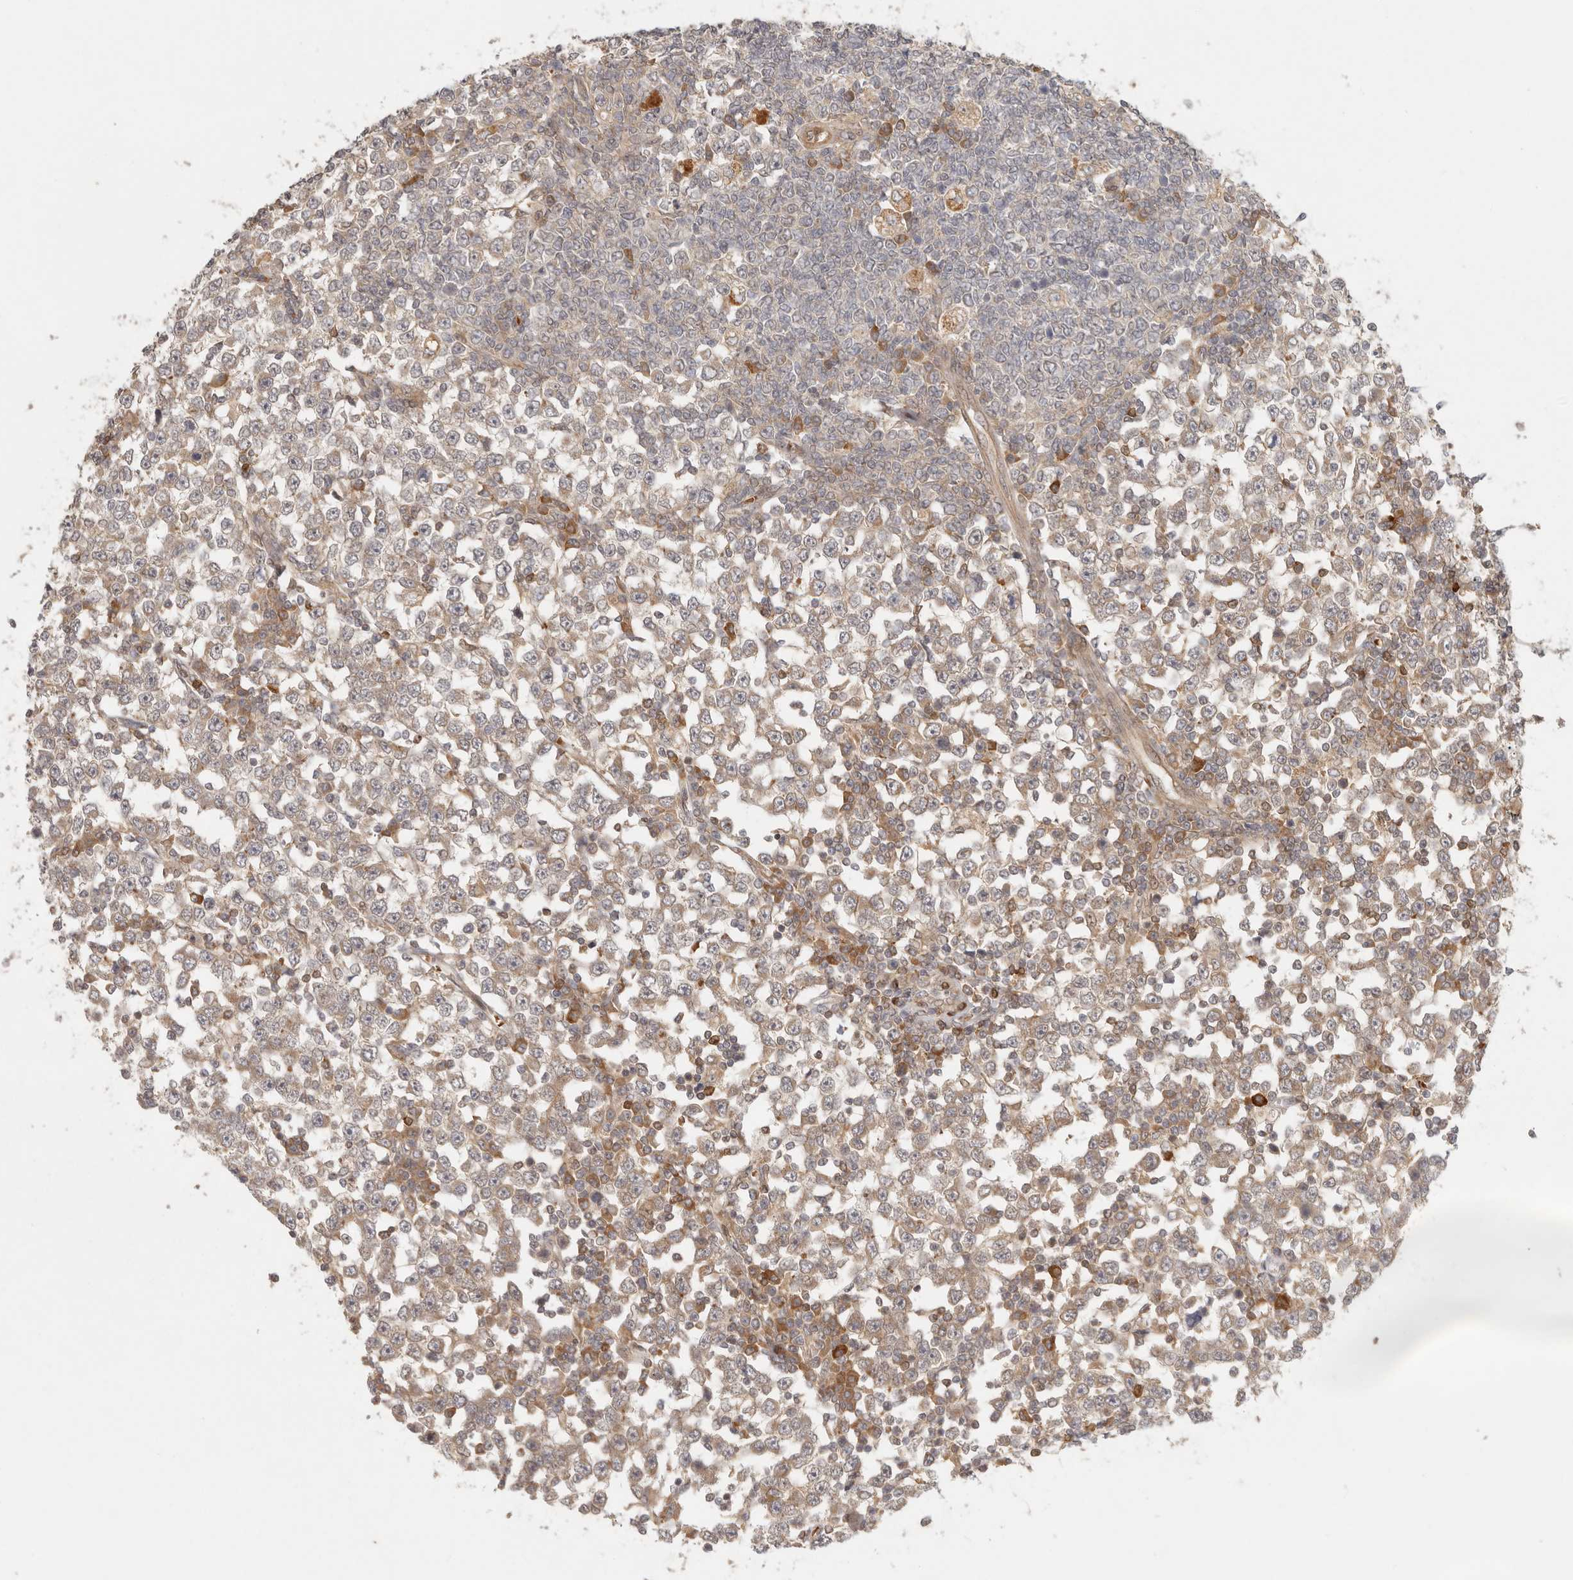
{"staining": {"intensity": "weak", "quantity": ">75%", "location": "cytoplasmic/membranous"}, "tissue": "testis cancer", "cell_type": "Tumor cells", "image_type": "cancer", "snomed": [{"axis": "morphology", "description": "Seminoma, NOS"}, {"axis": "topography", "description": "Testis"}], "caption": "The micrograph displays a brown stain indicating the presence of a protein in the cytoplasmic/membranous of tumor cells in seminoma (testis).", "gene": "AHDC1", "patient": {"sex": "male", "age": 65}}